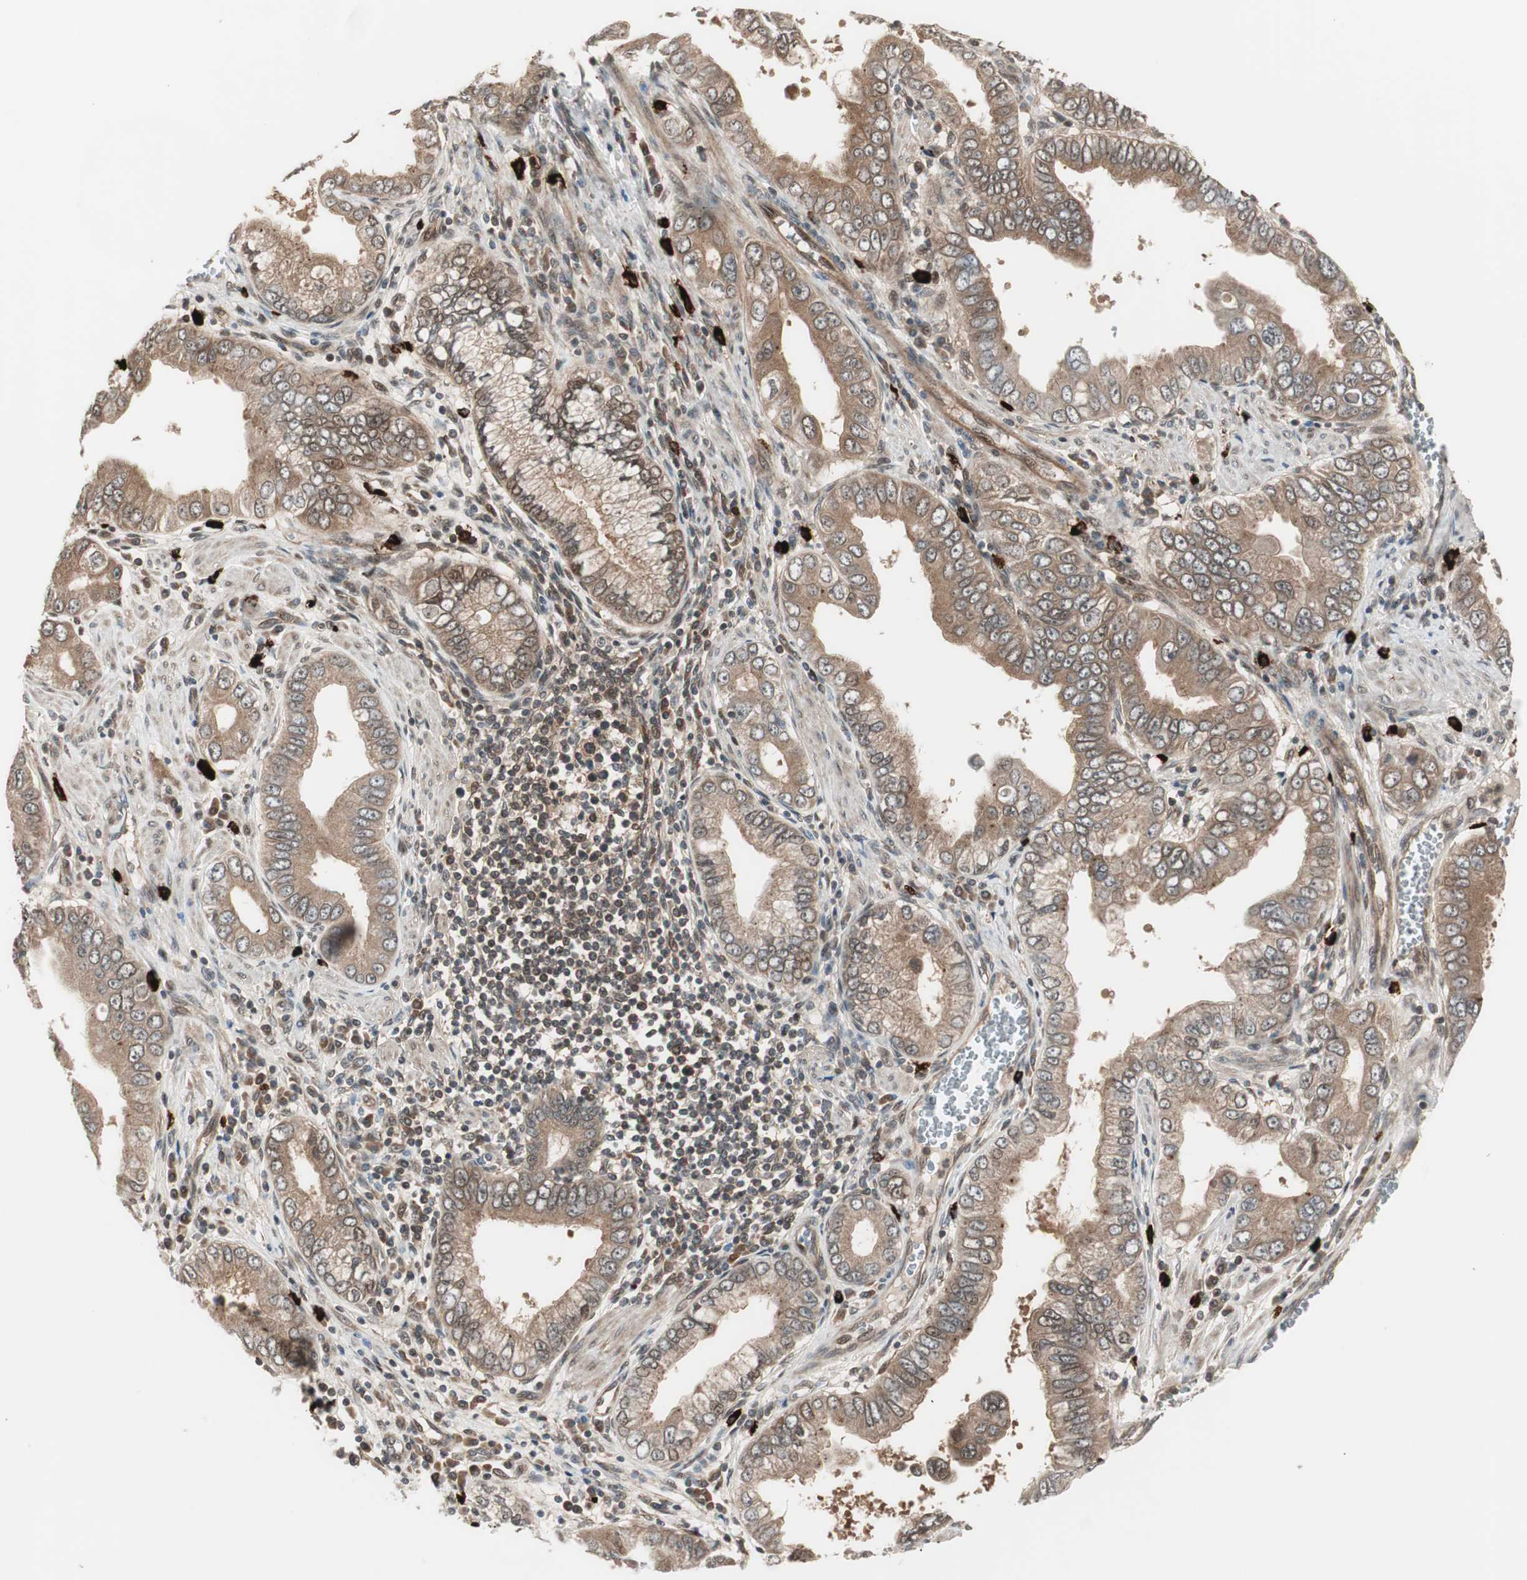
{"staining": {"intensity": "moderate", "quantity": ">75%", "location": "cytoplasmic/membranous"}, "tissue": "pancreatic cancer", "cell_type": "Tumor cells", "image_type": "cancer", "snomed": [{"axis": "morphology", "description": "Normal tissue, NOS"}, {"axis": "topography", "description": "Lymph node"}], "caption": "Human pancreatic cancer stained for a protein (brown) reveals moderate cytoplasmic/membranous positive expression in approximately >75% of tumor cells.", "gene": "PRKG2", "patient": {"sex": "male", "age": 50}}